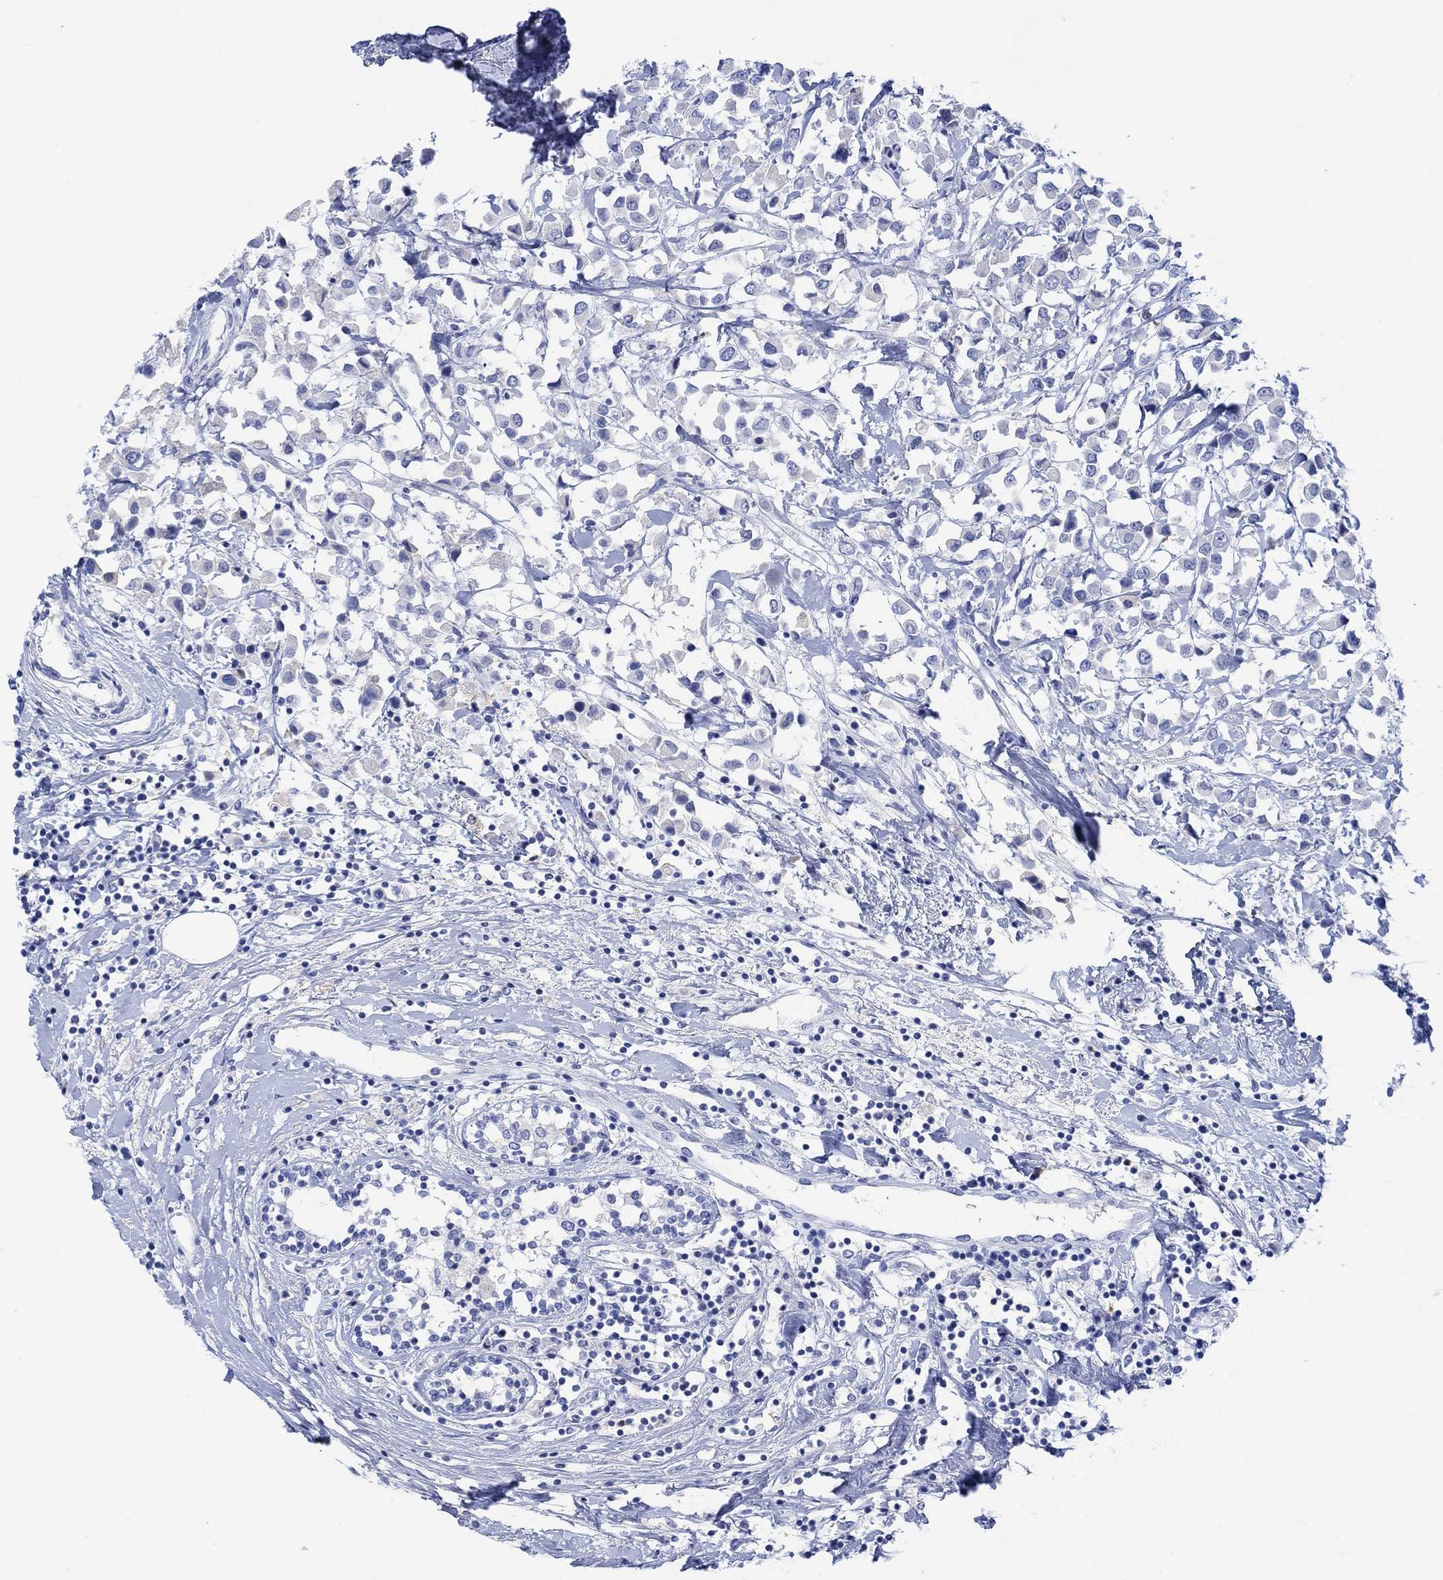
{"staining": {"intensity": "negative", "quantity": "none", "location": "none"}, "tissue": "breast cancer", "cell_type": "Tumor cells", "image_type": "cancer", "snomed": [{"axis": "morphology", "description": "Duct carcinoma"}, {"axis": "topography", "description": "Breast"}], "caption": "This is an immunohistochemistry histopathology image of human breast cancer (intraductal carcinoma). There is no expression in tumor cells.", "gene": "CALCA", "patient": {"sex": "female", "age": 61}}